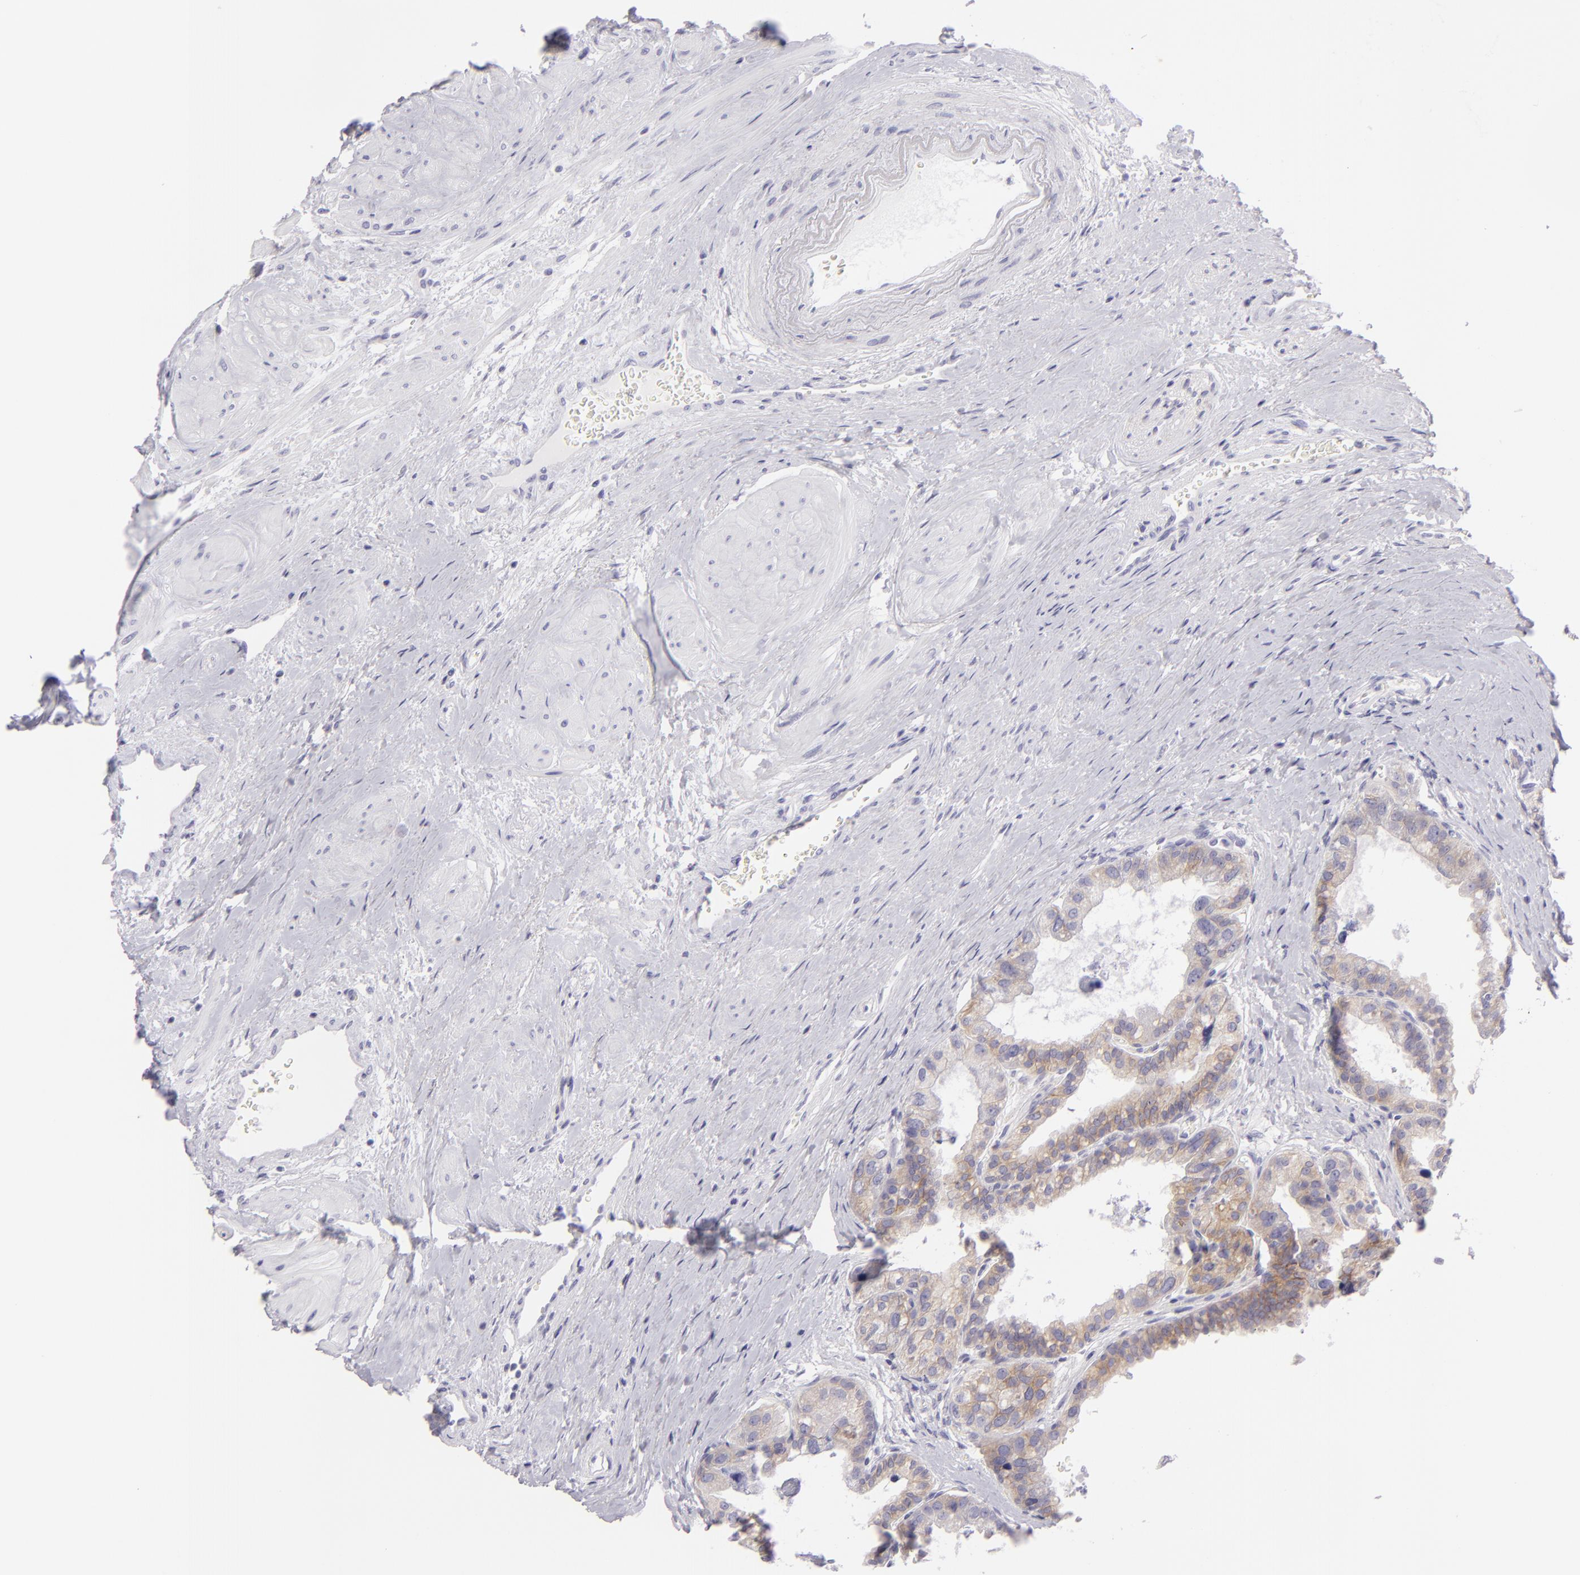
{"staining": {"intensity": "weak", "quantity": ">75%", "location": "cytoplasmic/membranous"}, "tissue": "prostate", "cell_type": "Glandular cells", "image_type": "normal", "snomed": [{"axis": "morphology", "description": "Normal tissue, NOS"}, {"axis": "topography", "description": "Prostate"}], "caption": "IHC (DAB) staining of normal prostate demonstrates weak cytoplasmic/membranous protein expression in about >75% of glandular cells. (brown staining indicates protein expression, while blue staining denotes nuclei).", "gene": "DLG4", "patient": {"sex": "male", "age": 60}}